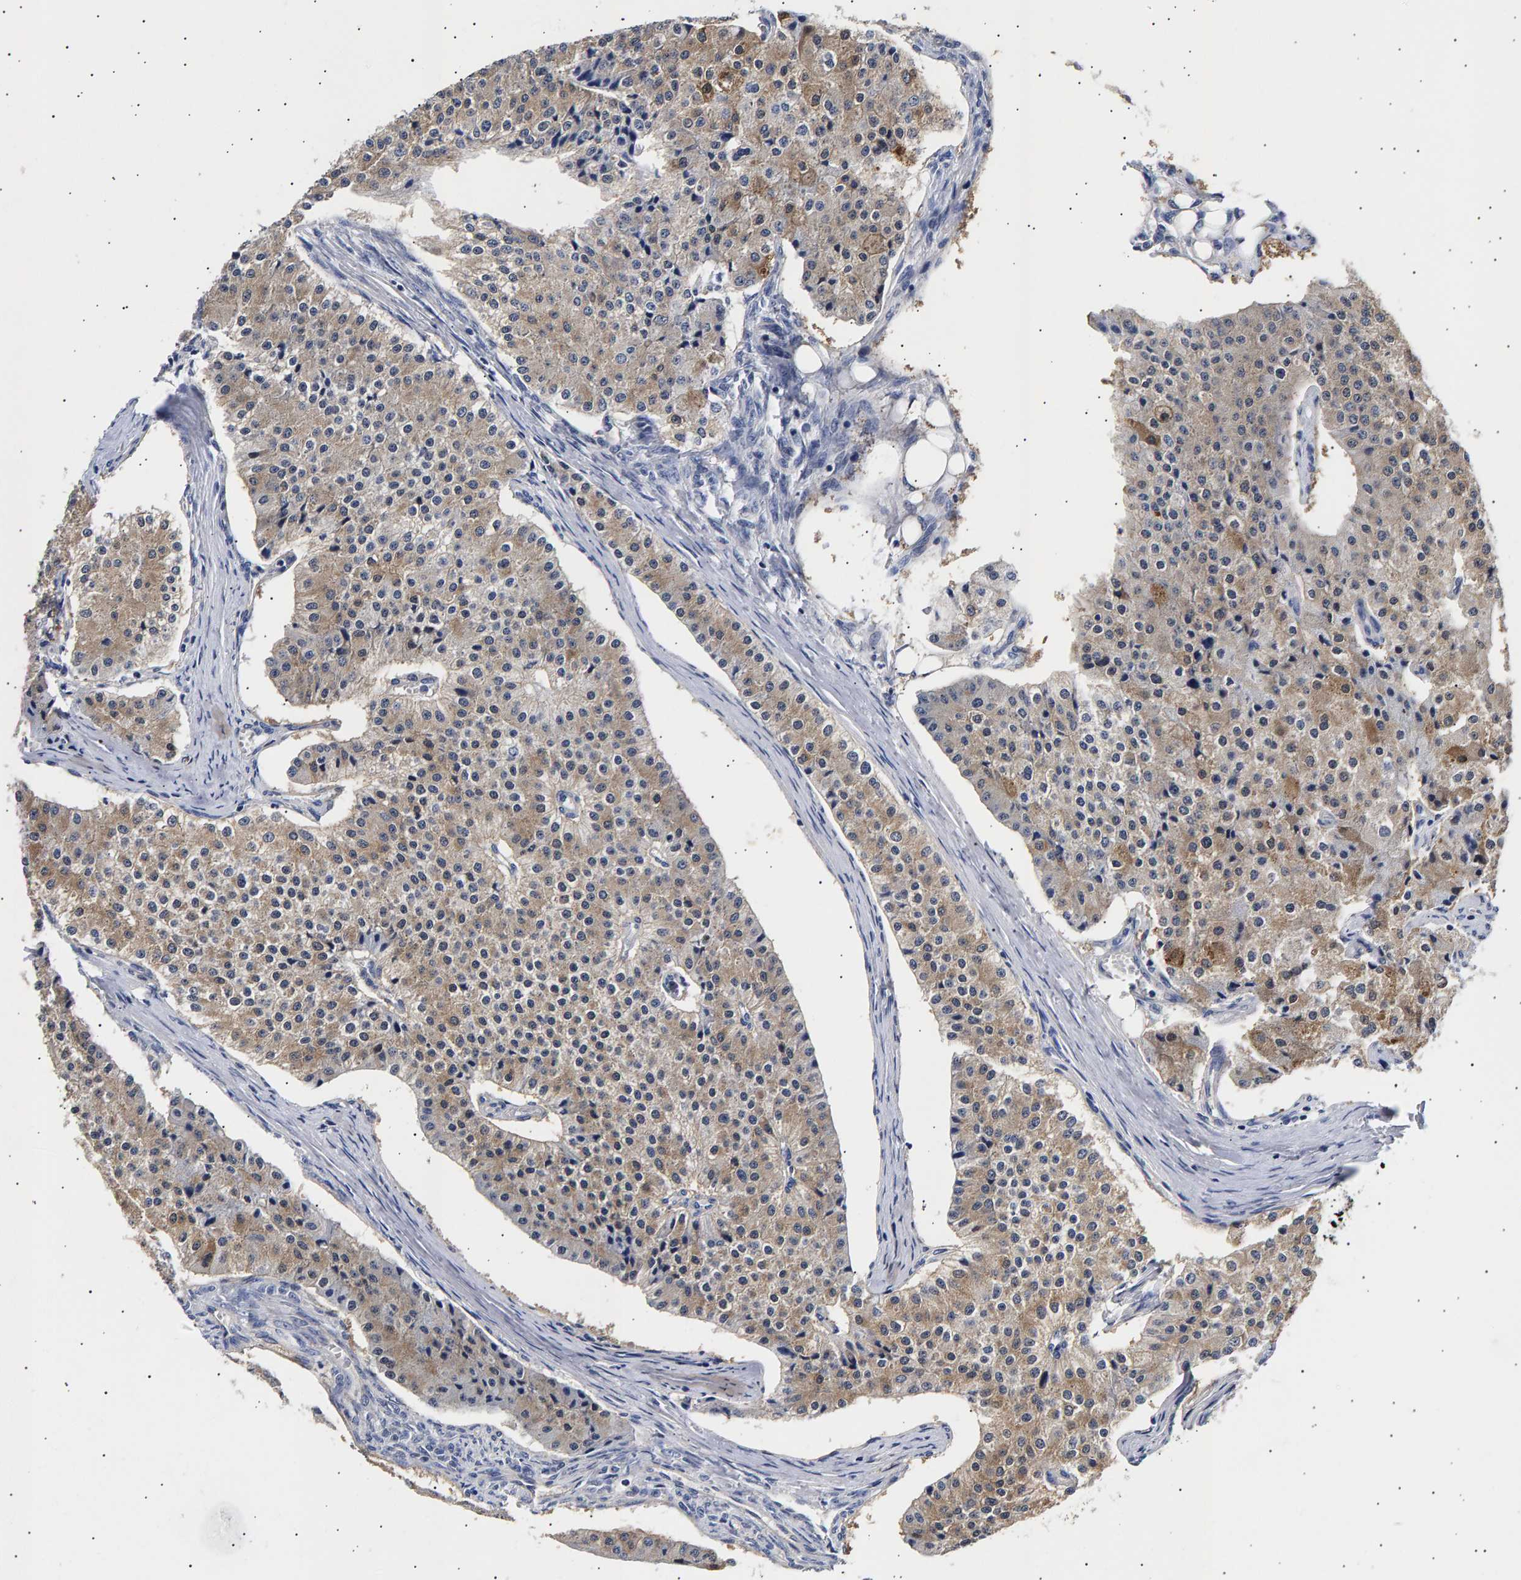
{"staining": {"intensity": "weak", "quantity": "25%-75%", "location": "cytoplasmic/membranous"}, "tissue": "carcinoid", "cell_type": "Tumor cells", "image_type": "cancer", "snomed": [{"axis": "morphology", "description": "Carcinoid, malignant, NOS"}, {"axis": "topography", "description": "Colon"}], "caption": "High-magnification brightfield microscopy of carcinoid stained with DAB (brown) and counterstained with hematoxylin (blue). tumor cells exhibit weak cytoplasmic/membranous positivity is identified in about25%-75% of cells.", "gene": "ANKRD40", "patient": {"sex": "female", "age": 52}}